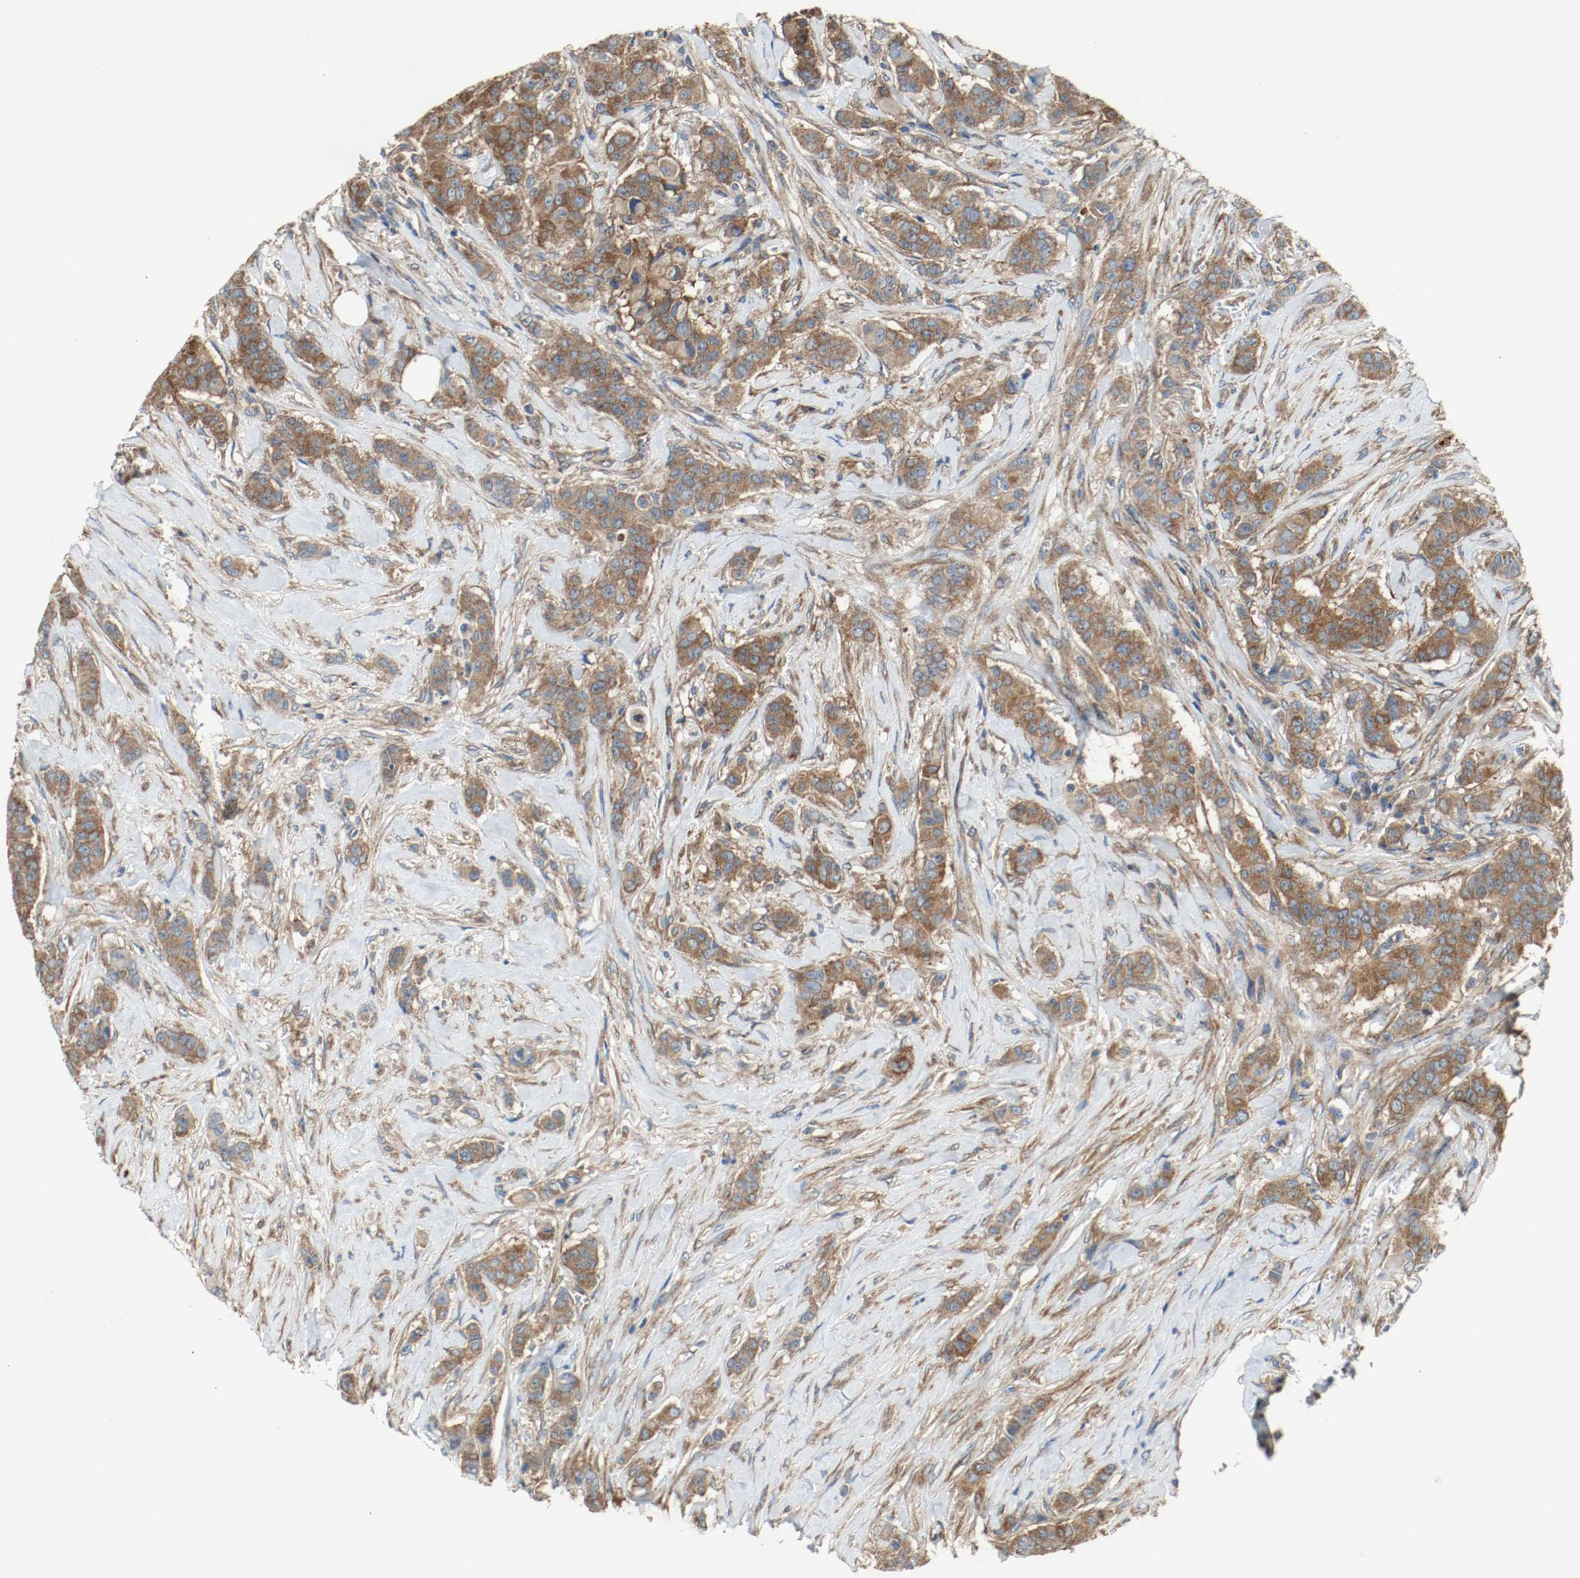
{"staining": {"intensity": "moderate", "quantity": ">75%", "location": "cytoplasmic/membranous"}, "tissue": "breast cancer", "cell_type": "Tumor cells", "image_type": "cancer", "snomed": [{"axis": "morphology", "description": "Duct carcinoma"}, {"axis": "topography", "description": "Breast"}], "caption": "Breast cancer (infiltrating ductal carcinoma) was stained to show a protein in brown. There is medium levels of moderate cytoplasmic/membranous staining in about >75% of tumor cells.", "gene": "TUBA3D", "patient": {"sex": "female", "age": 40}}